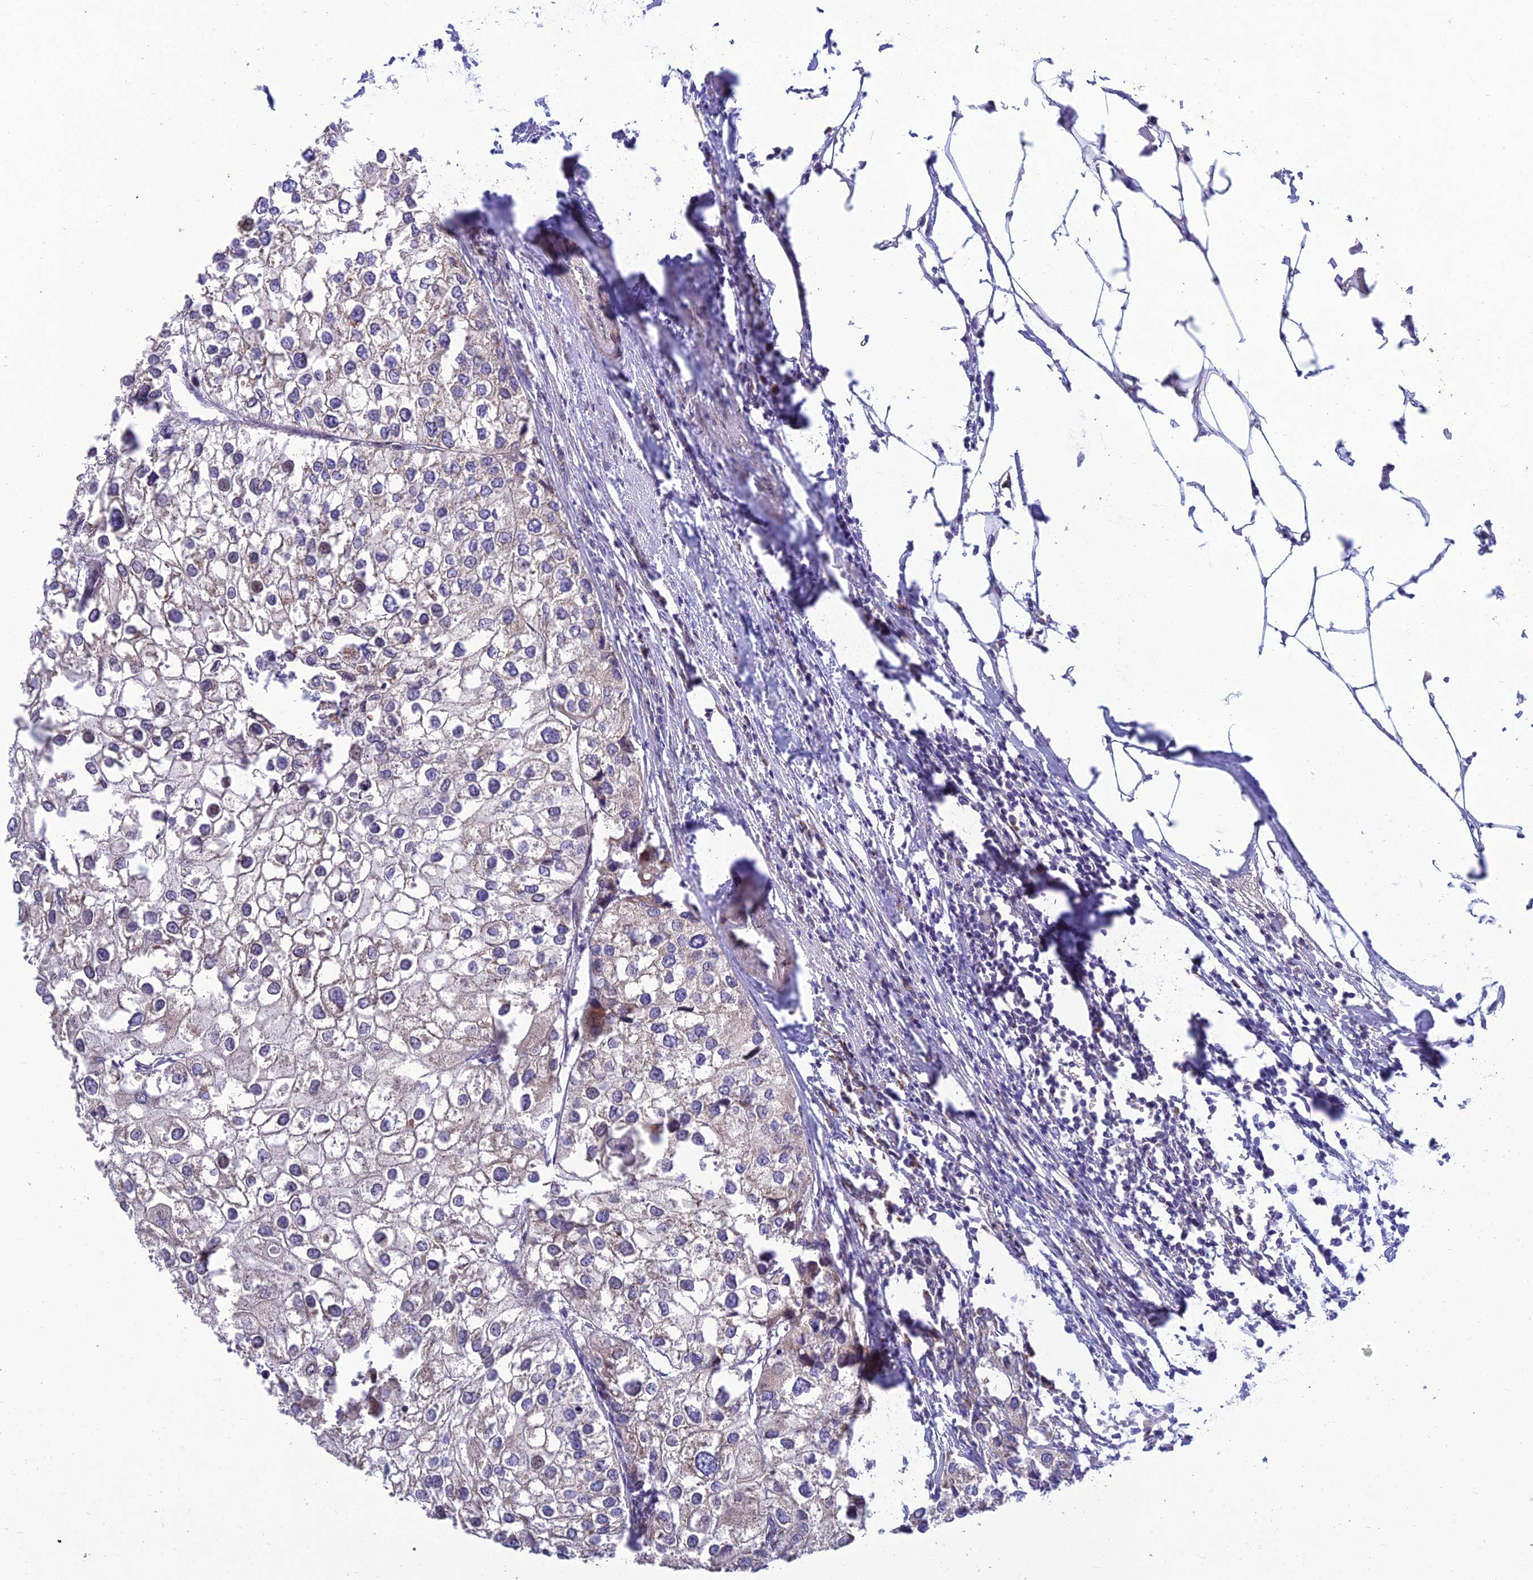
{"staining": {"intensity": "negative", "quantity": "none", "location": "none"}, "tissue": "urothelial cancer", "cell_type": "Tumor cells", "image_type": "cancer", "snomed": [{"axis": "morphology", "description": "Urothelial carcinoma, High grade"}, {"axis": "topography", "description": "Urinary bladder"}], "caption": "An immunohistochemistry photomicrograph of urothelial cancer is shown. There is no staining in tumor cells of urothelial cancer. (DAB (3,3'-diaminobenzidine) immunohistochemistry visualized using brightfield microscopy, high magnification).", "gene": "MGAT2", "patient": {"sex": "male", "age": 64}}